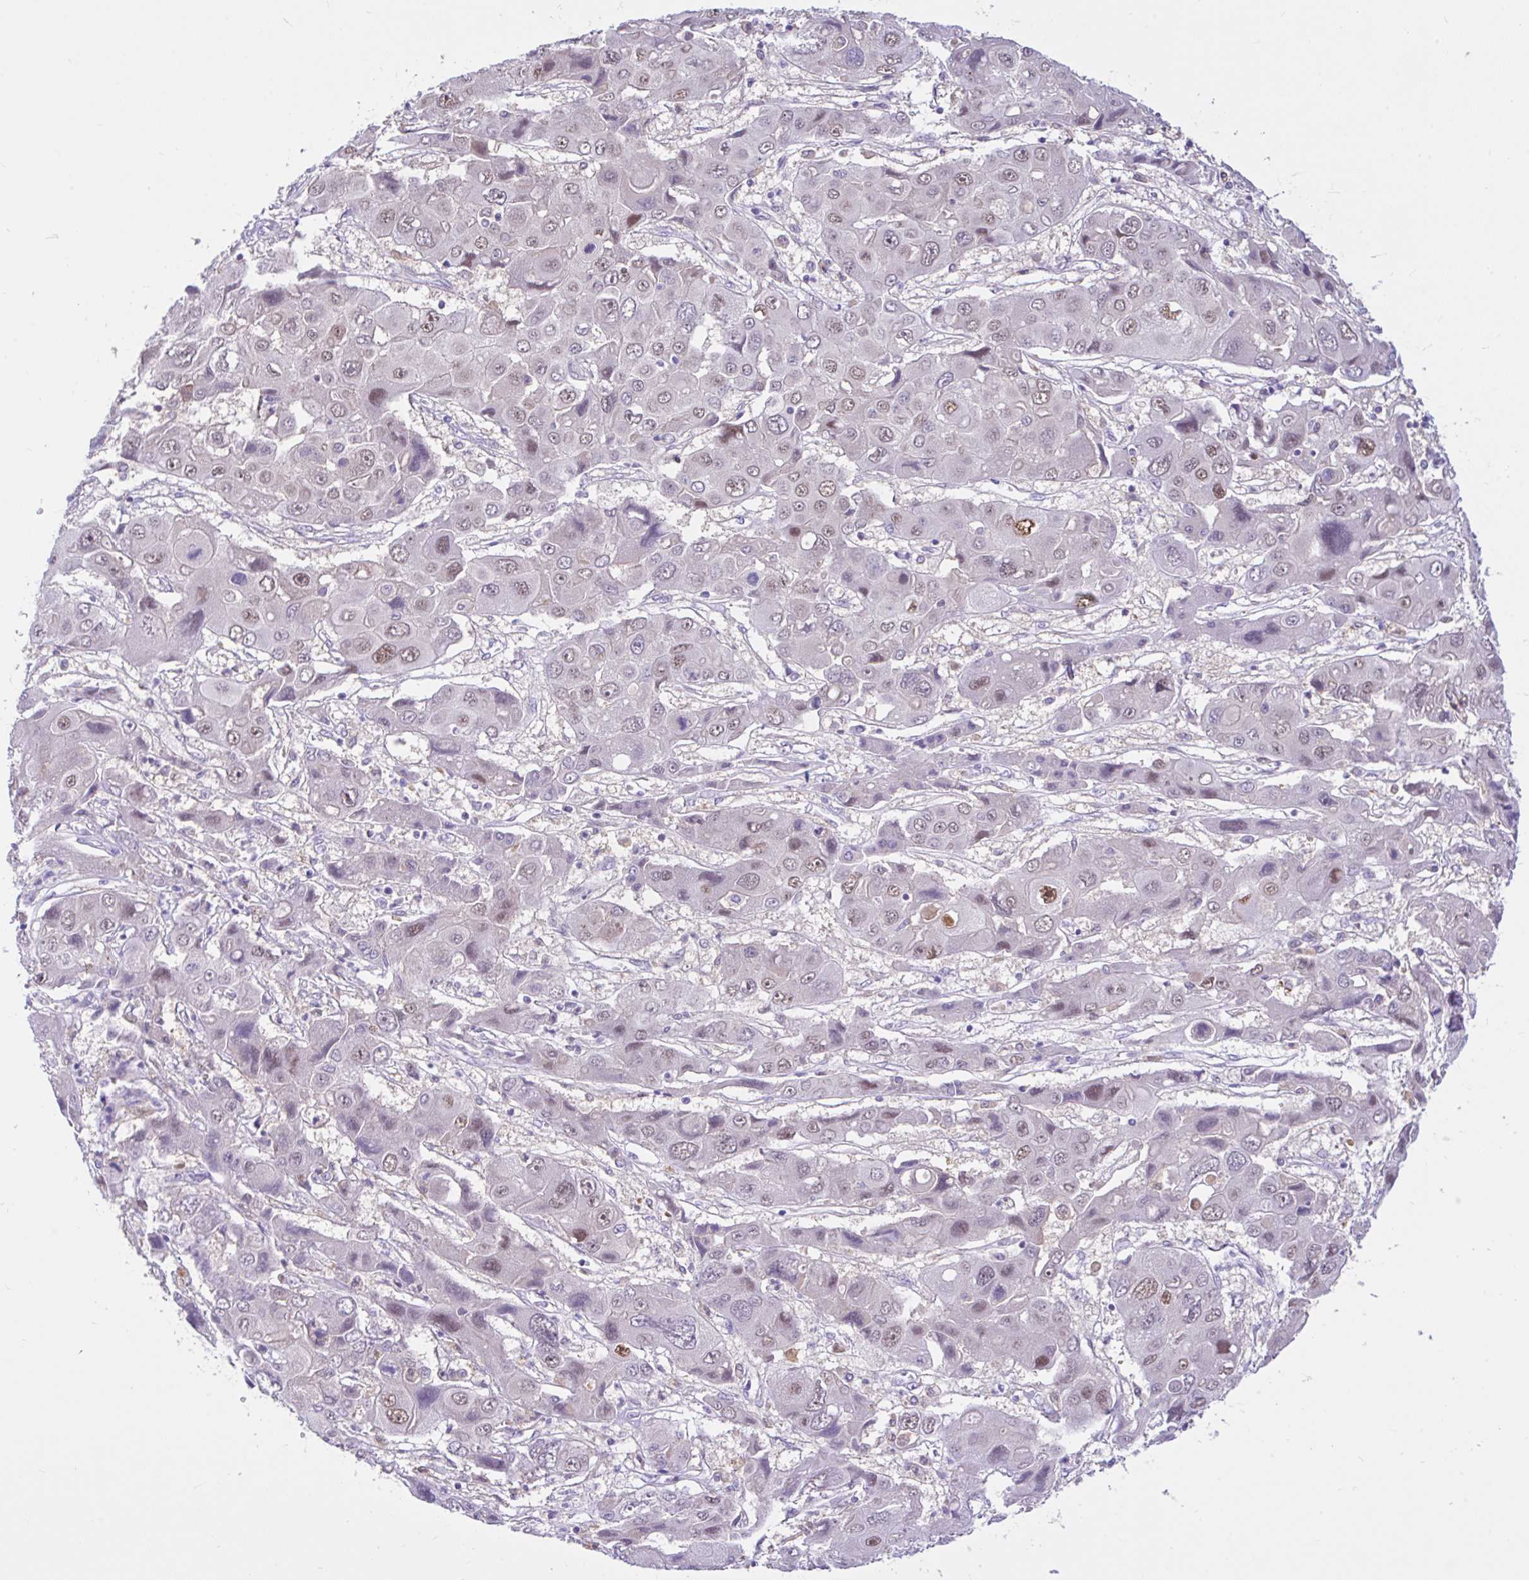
{"staining": {"intensity": "moderate", "quantity": "25%-75%", "location": "nuclear"}, "tissue": "liver cancer", "cell_type": "Tumor cells", "image_type": "cancer", "snomed": [{"axis": "morphology", "description": "Cholangiocarcinoma"}, {"axis": "topography", "description": "Liver"}], "caption": "Immunohistochemistry of human liver cancer displays medium levels of moderate nuclear positivity in about 25%-75% of tumor cells. (DAB IHC, brown staining for protein, blue staining for nuclei).", "gene": "ANO4", "patient": {"sex": "male", "age": 67}}